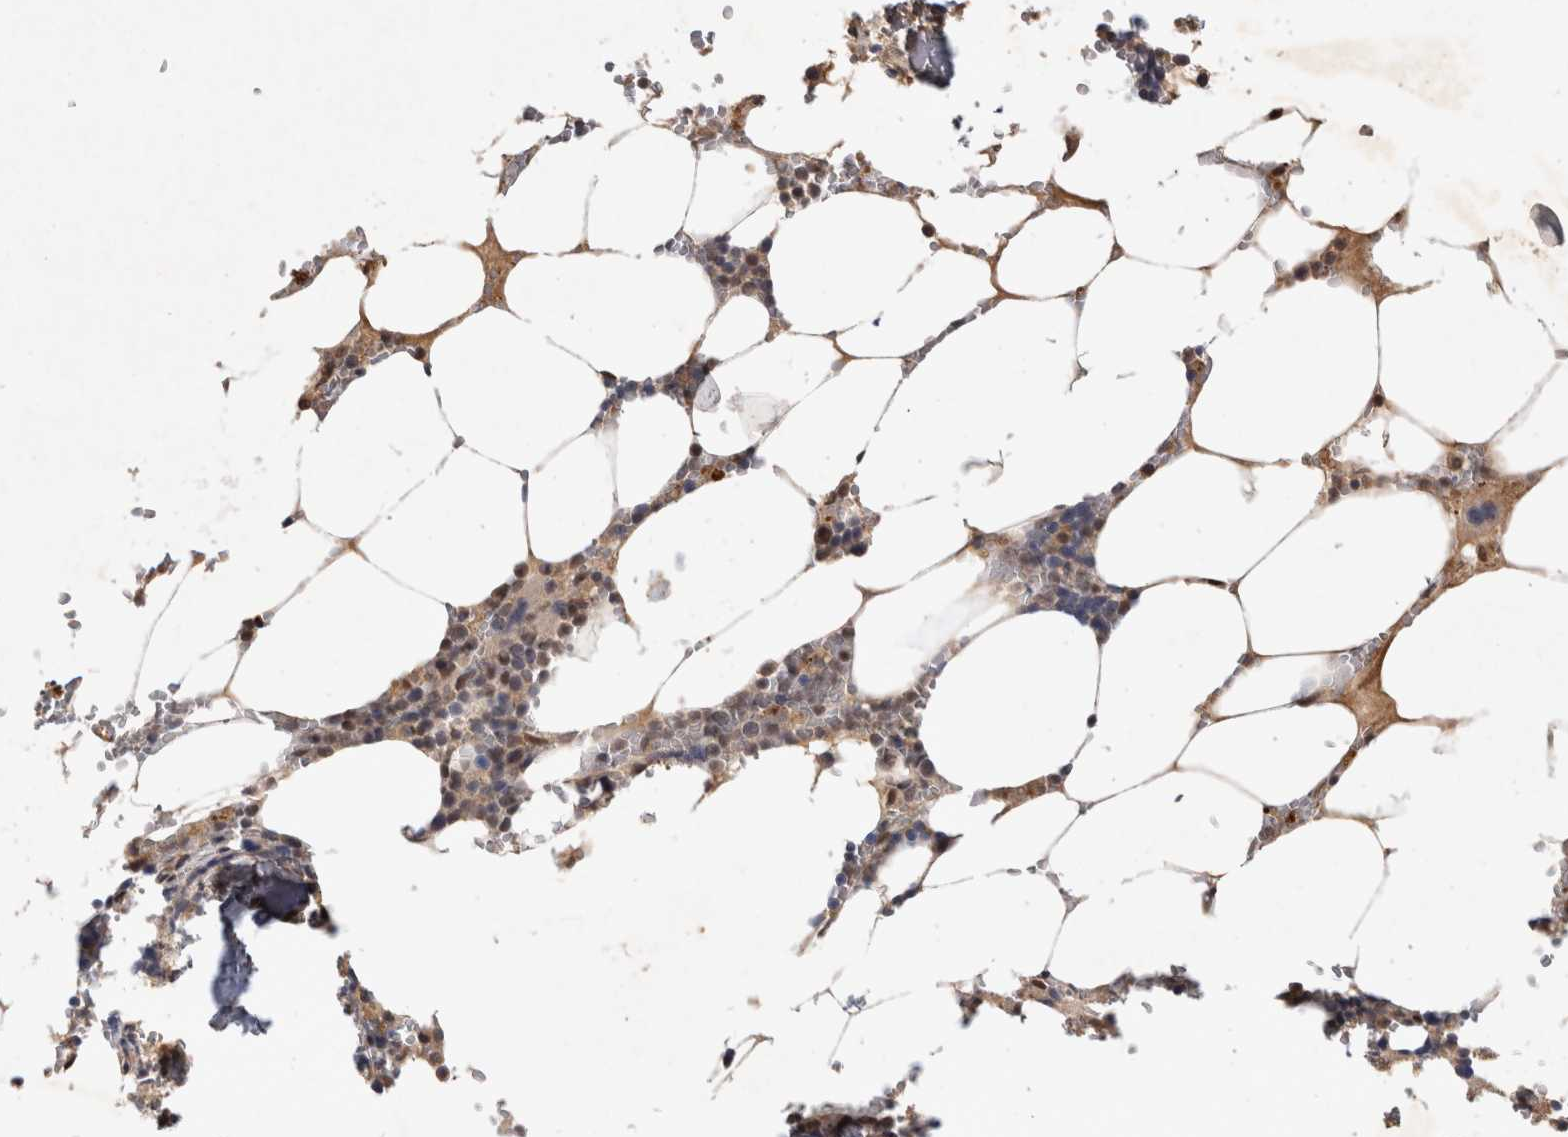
{"staining": {"intensity": "moderate", "quantity": "25%-75%", "location": "cytoplasmic/membranous,nuclear"}, "tissue": "bone marrow", "cell_type": "Hematopoietic cells", "image_type": "normal", "snomed": [{"axis": "morphology", "description": "Normal tissue, NOS"}, {"axis": "topography", "description": "Bone marrow"}], "caption": "A brown stain highlights moderate cytoplasmic/membranous,nuclear staining of a protein in hematopoietic cells of benign human bone marrow. (IHC, brightfield microscopy, high magnification).", "gene": "XRCC5", "patient": {"sex": "male", "age": 70}}